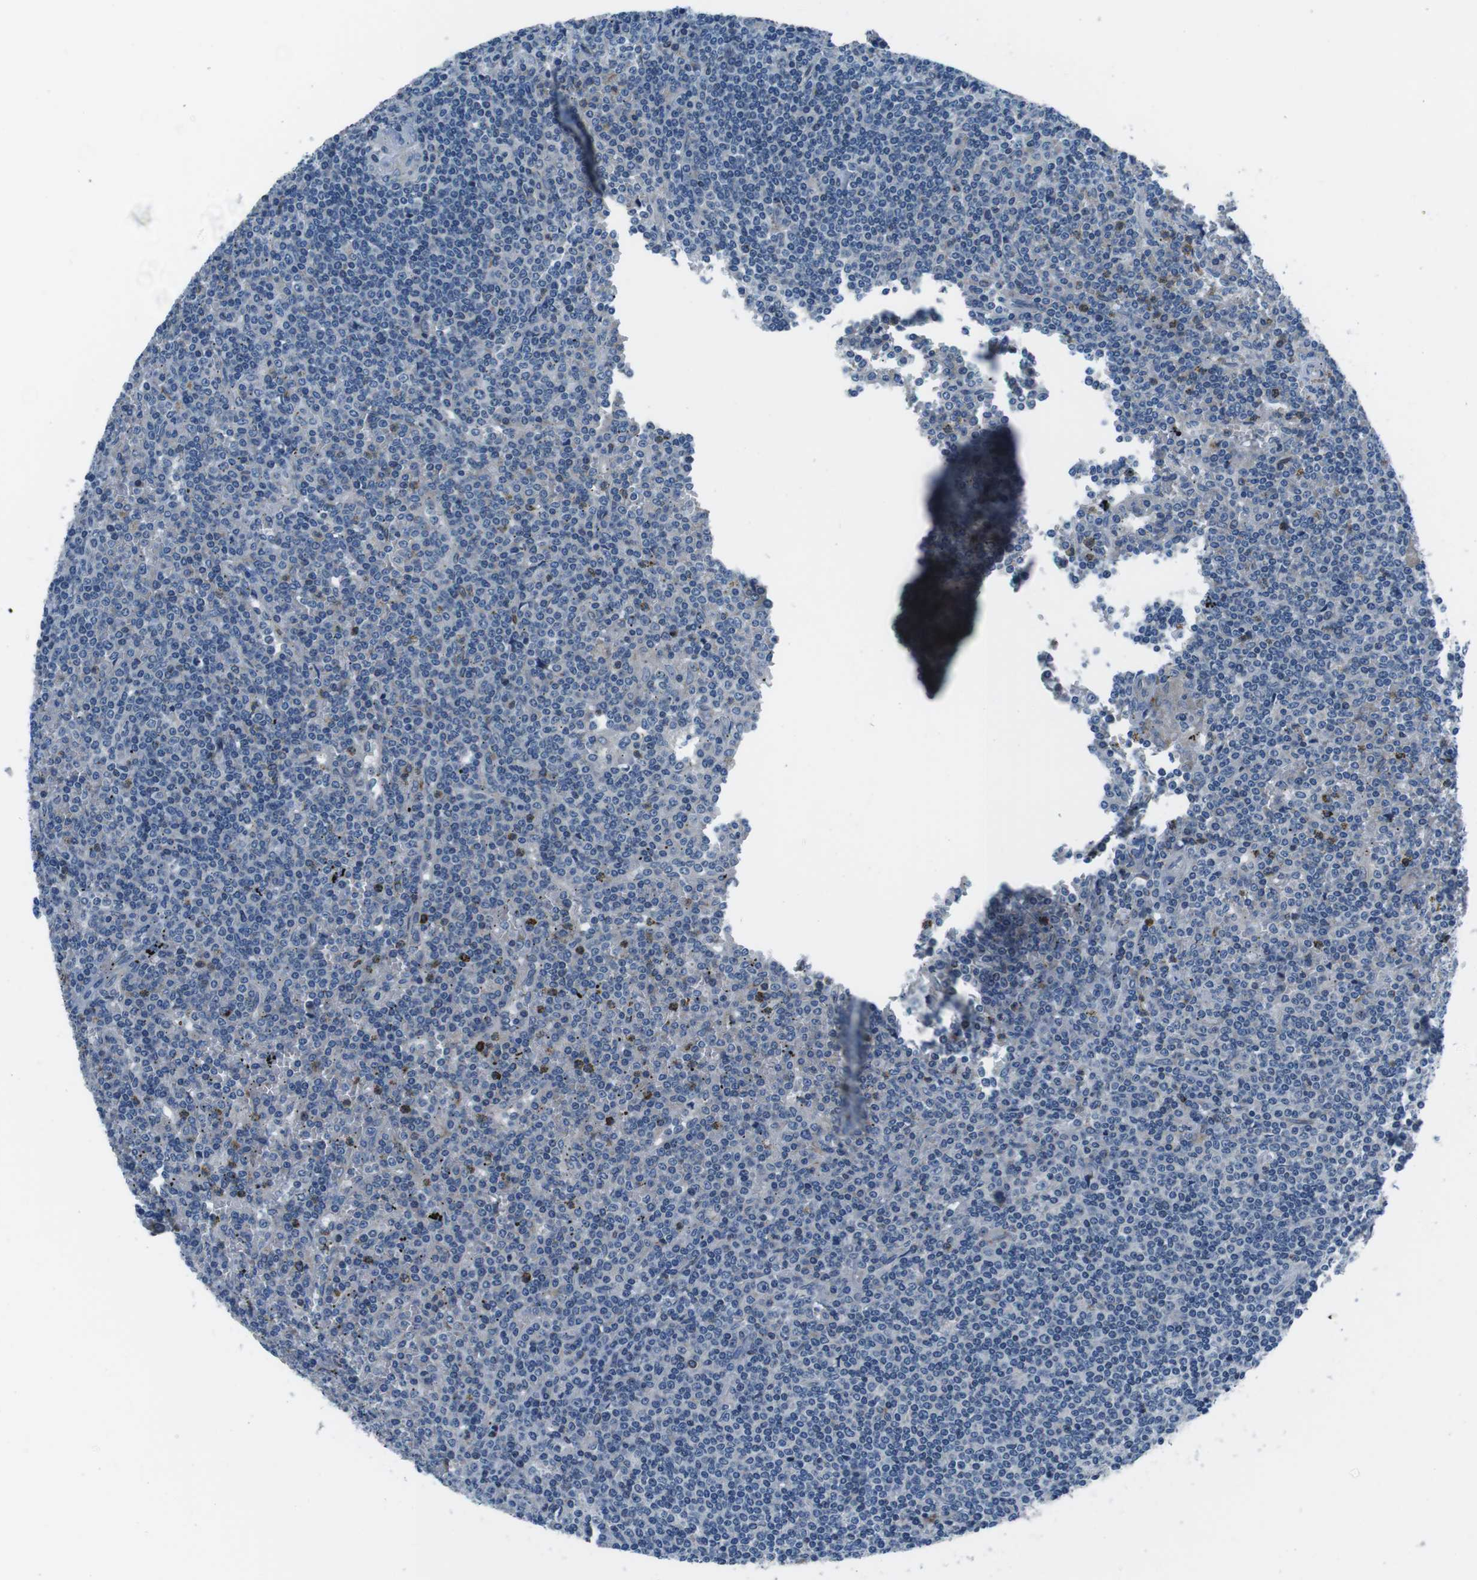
{"staining": {"intensity": "negative", "quantity": "none", "location": "none"}, "tissue": "lymphoma", "cell_type": "Tumor cells", "image_type": "cancer", "snomed": [{"axis": "morphology", "description": "Malignant lymphoma, non-Hodgkin's type, Low grade"}, {"axis": "topography", "description": "Spleen"}], "caption": "High power microscopy micrograph of an immunohistochemistry photomicrograph of malignant lymphoma, non-Hodgkin's type (low-grade), revealing no significant expression in tumor cells.", "gene": "NUCB2", "patient": {"sex": "female", "age": 19}}